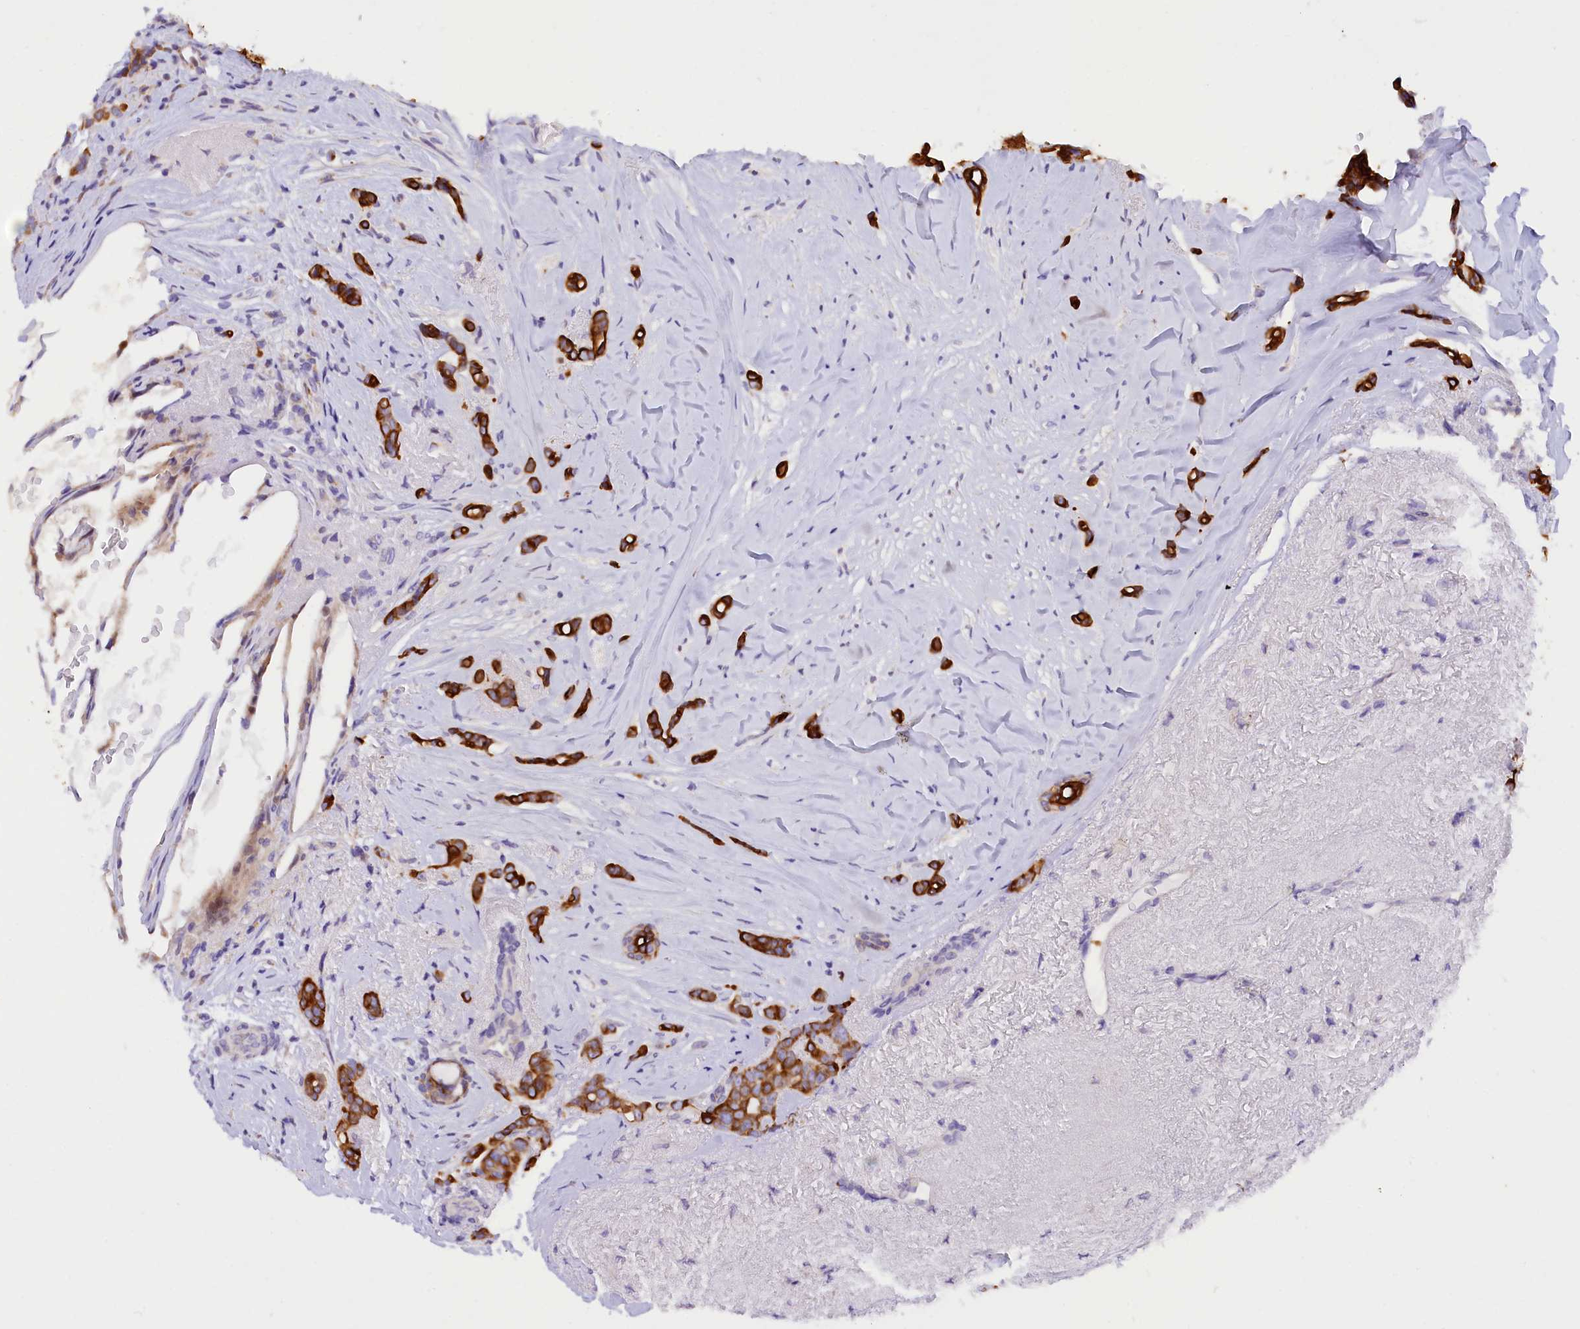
{"staining": {"intensity": "strong", "quantity": "<25%", "location": "cytoplasmic/membranous"}, "tissue": "breast cancer", "cell_type": "Tumor cells", "image_type": "cancer", "snomed": [{"axis": "morphology", "description": "Lobular carcinoma"}, {"axis": "topography", "description": "Breast"}], "caption": "Protein expression by IHC reveals strong cytoplasmic/membranous expression in approximately <25% of tumor cells in breast cancer.", "gene": "PKIA", "patient": {"sex": "female", "age": 51}}